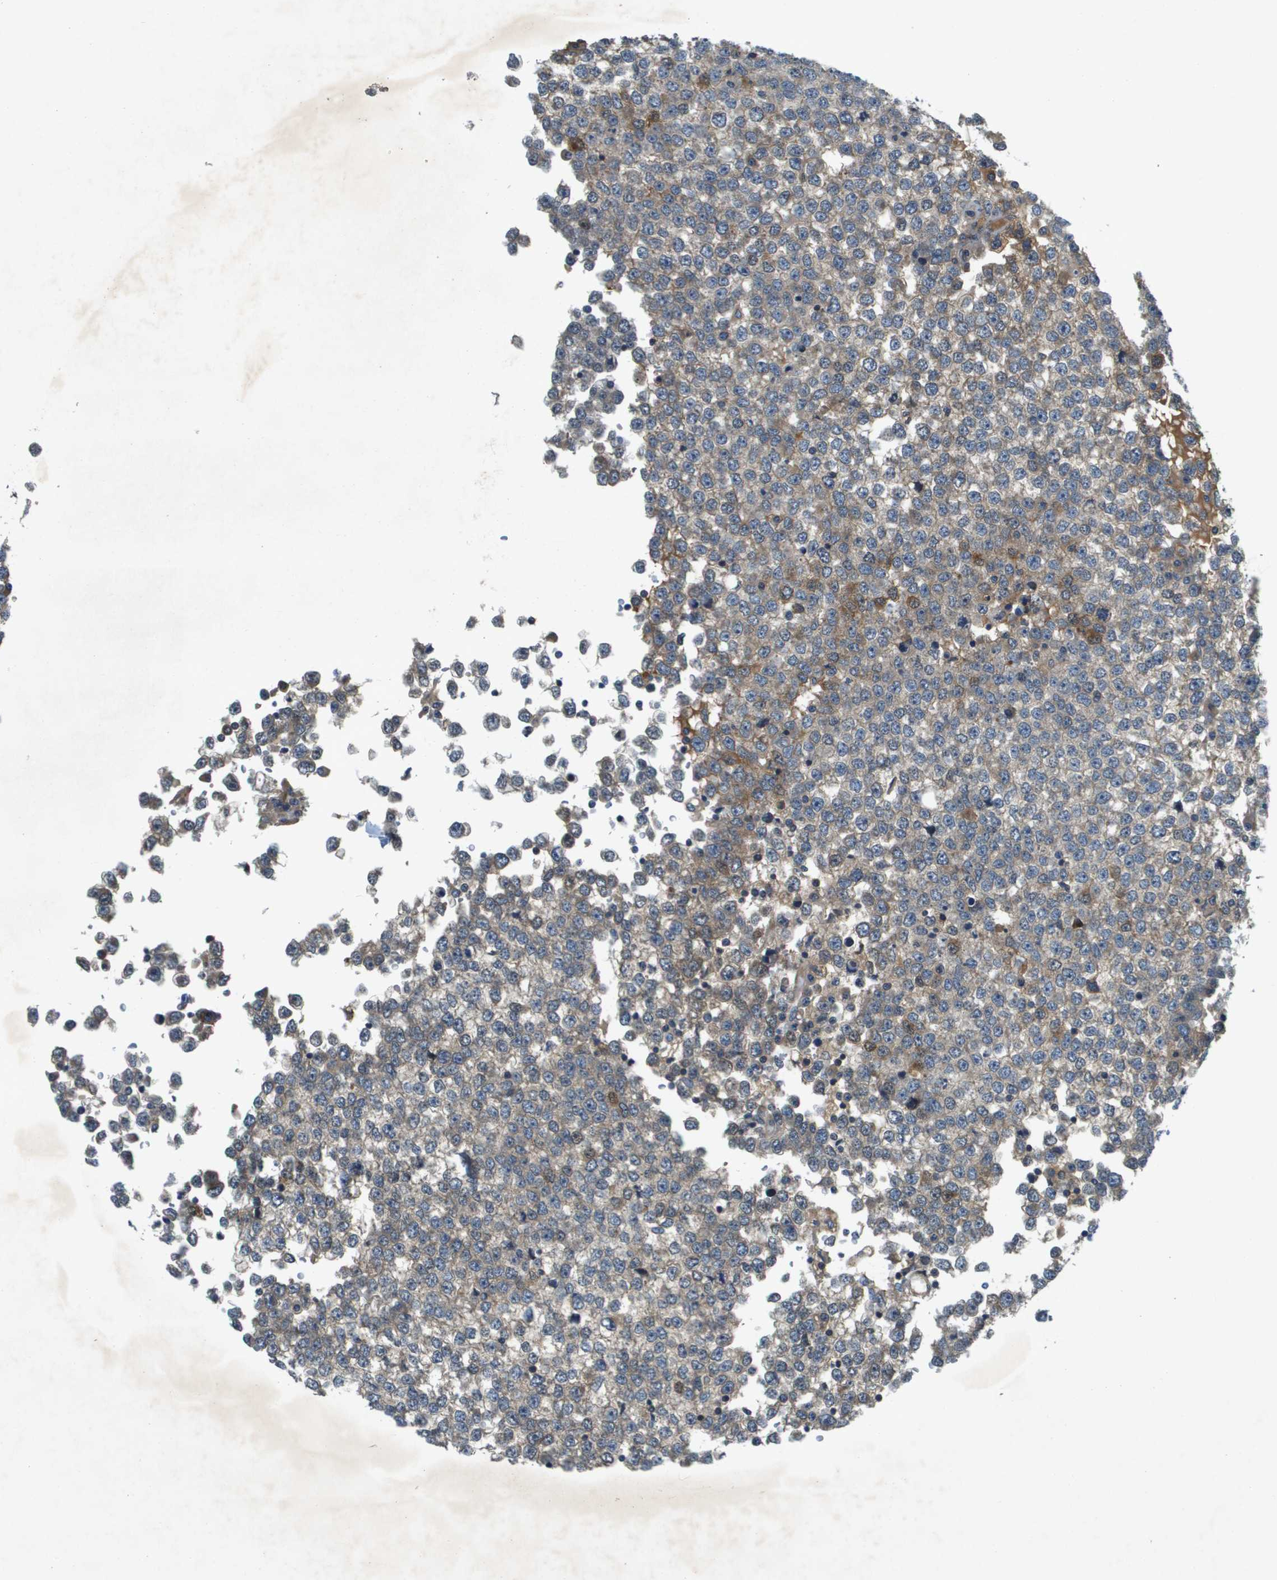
{"staining": {"intensity": "moderate", "quantity": "25%-75%", "location": "cytoplasmic/membranous"}, "tissue": "testis cancer", "cell_type": "Tumor cells", "image_type": "cancer", "snomed": [{"axis": "morphology", "description": "Seminoma, NOS"}, {"axis": "topography", "description": "Testis"}], "caption": "Testis cancer (seminoma) tissue reveals moderate cytoplasmic/membranous positivity in about 25%-75% of tumor cells, visualized by immunohistochemistry. (IHC, brightfield microscopy, high magnification).", "gene": "PGAP3", "patient": {"sex": "male", "age": 65}}